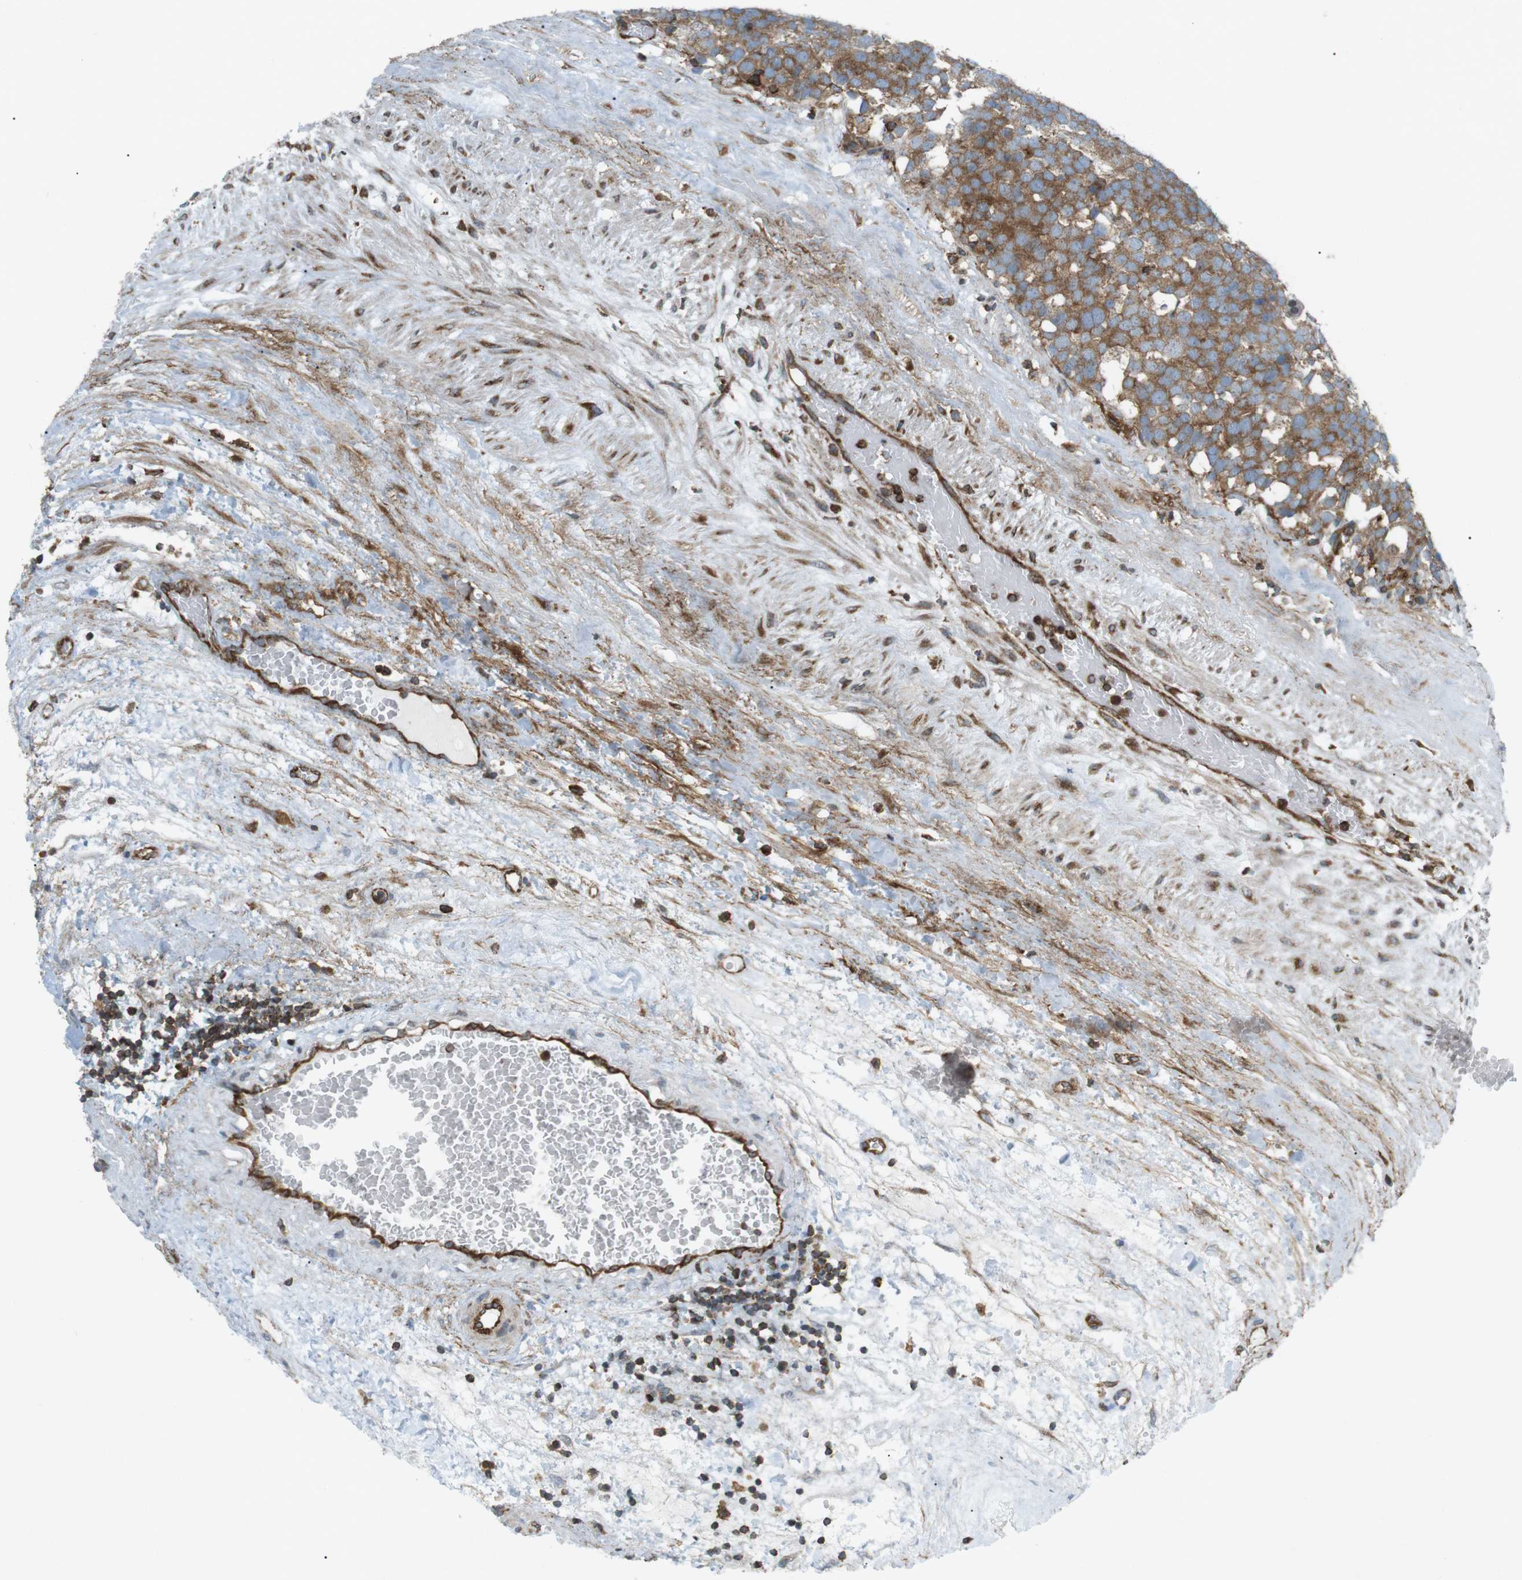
{"staining": {"intensity": "moderate", "quantity": ">75%", "location": "cytoplasmic/membranous"}, "tissue": "testis cancer", "cell_type": "Tumor cells", "image_type": "cancer", "snomed": [{"axis": "morphology", "description": "Seminoma, NOS"}, {"axis": "topography", "description": "Testis"}], "caption": "Seminoma (testis) stained with DAB immunohistochemistry shows medium levels of moderate cytoplasmic/membranous positivity in about >75% of tumor cells.", "gene": "FLII", "patient": {"sex": "male", "age": 71}}